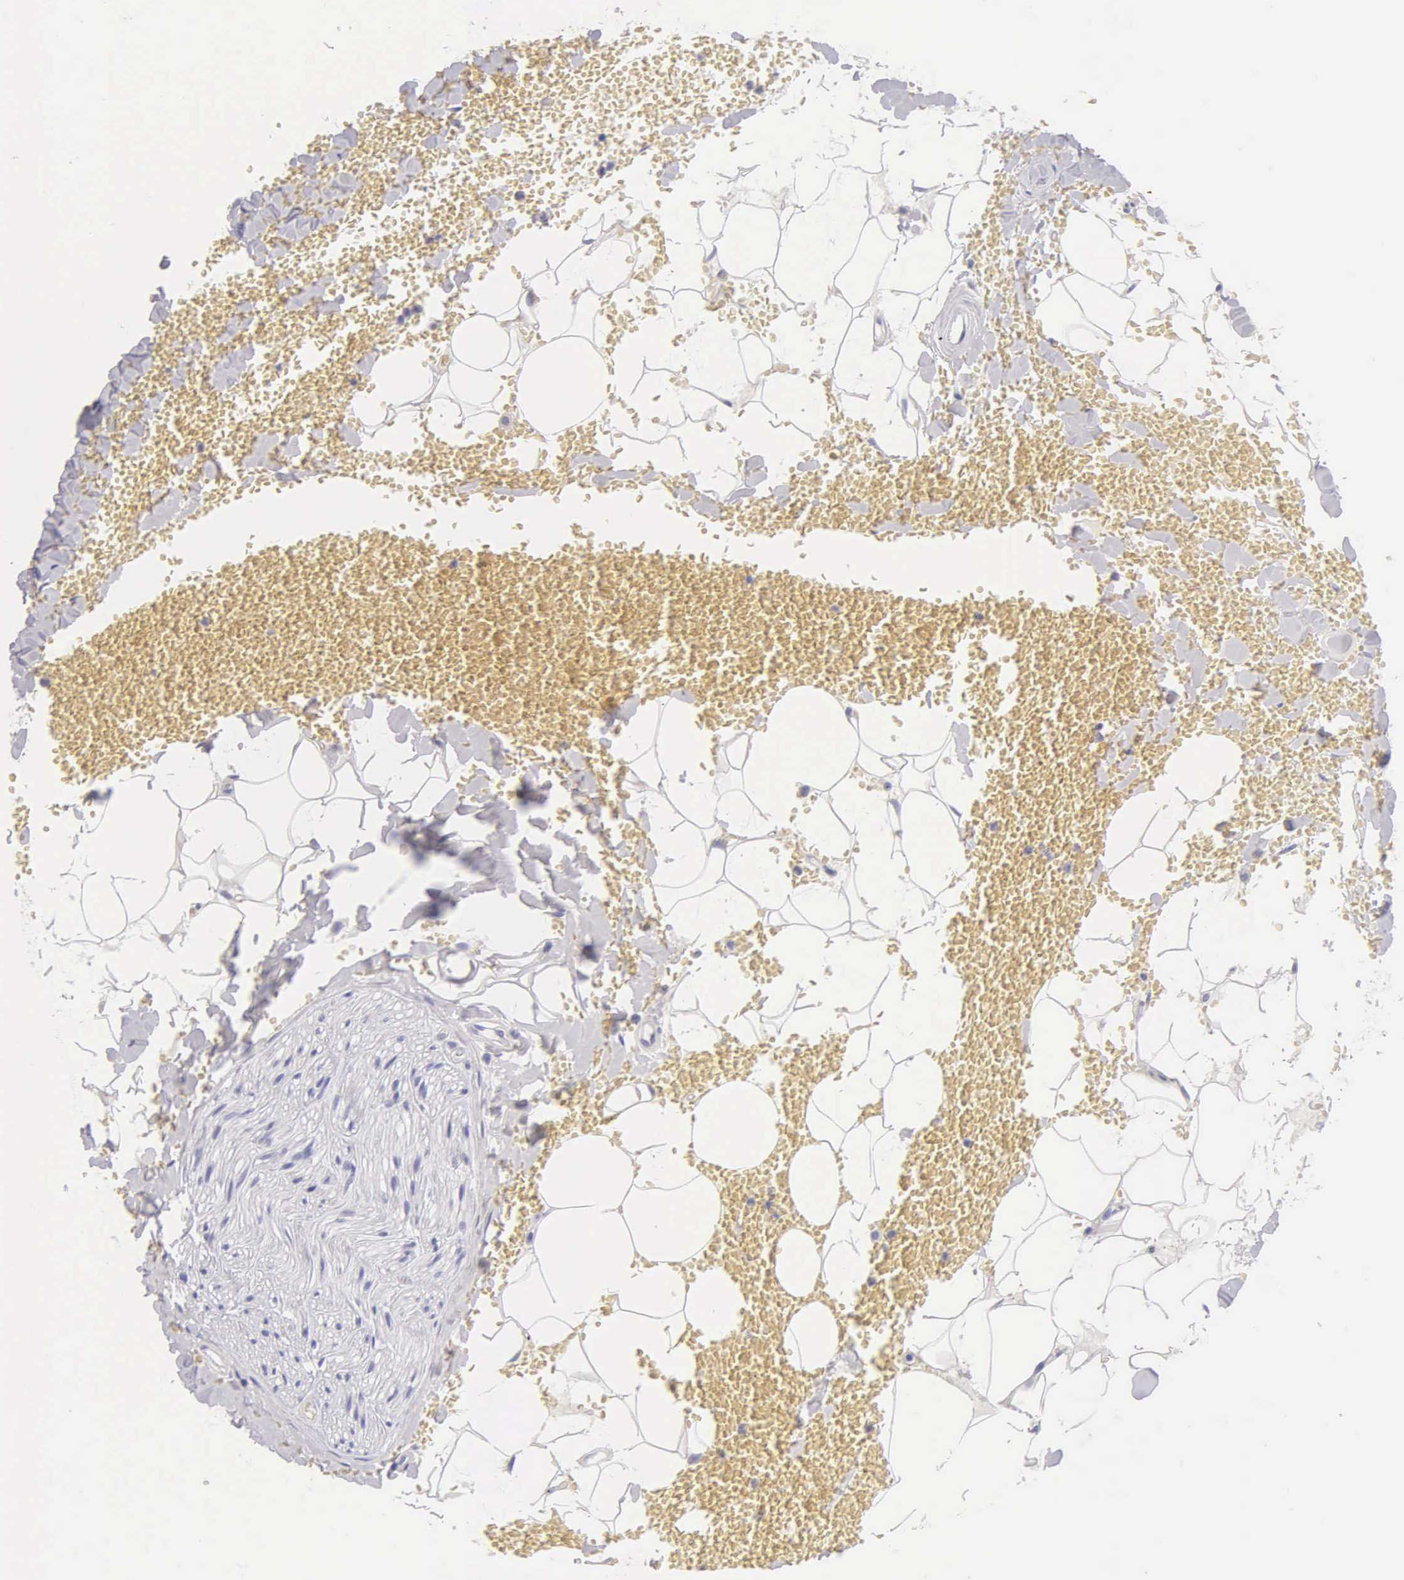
{"staining": {"intensity": "negative", "quantity": "none", "location": "none"}, "tissue": "adipose tissue", "cell_type": "Adipocytes", "image_type": "normal", "snomed": [{"axis": "morphology", "description": "Normal tissue, NOS"}, {"axis": "morphology", "description": "Inflammation, NOS"}, {"axis": "topography", "description": "Lymph node"}, {"axis": "topography", "description": "Peripheral nerve tissue"}], "caption": "This is a photomicrograph of immunohistochemistry staining of normal adipose tissue, which shows no expression in adipocytes. (DAB (3,3'-diaminobenzidine) immunohistochemistry (IHC), high magnification).", "gene": "KRT14", "patient": {"sex": "male", "age": 52}}